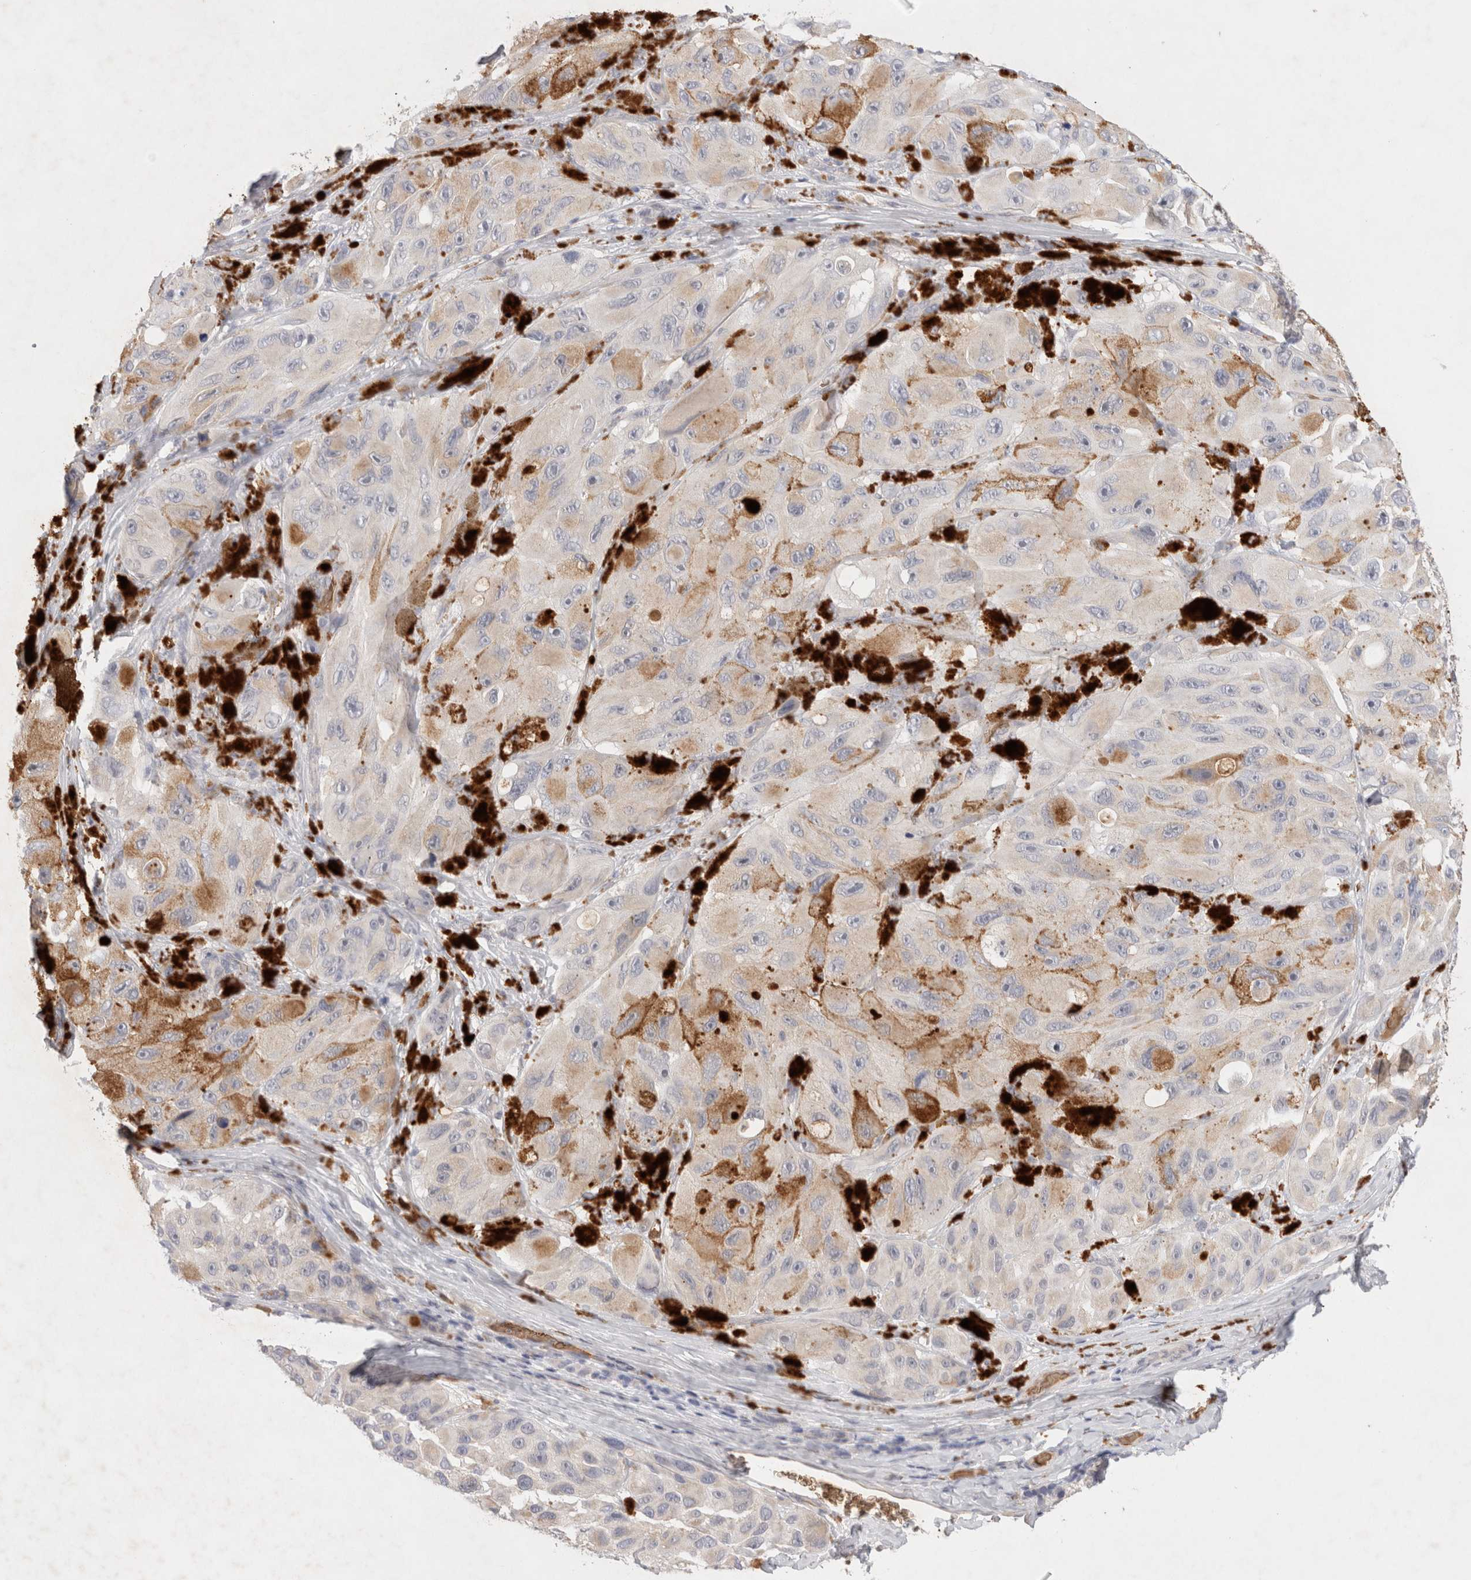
{"staining": {"intensity": "weak", "quantity": "<25%", "location": "cytoplasmic/membranous"}, "tissue": "melanoma", "cell_type": "Tumor cells", "image_type": "cancer", "snomed": [{"axis": "morphology", "description": "Malignant melanoma, NOS"}, {"axis": "topography", "description": "Skin"}], "caption": "Immunohistochemistry photomicrograph of neoplastic tissue: human melanoma stained with DAB (3,3'-diaminobenzidine) reveals no significant protein expression in tumor cells. (IHC, brightfield microscopy, high magnification).", "gene": "MST1", "patient": {"sex": "female", "age": 73}}